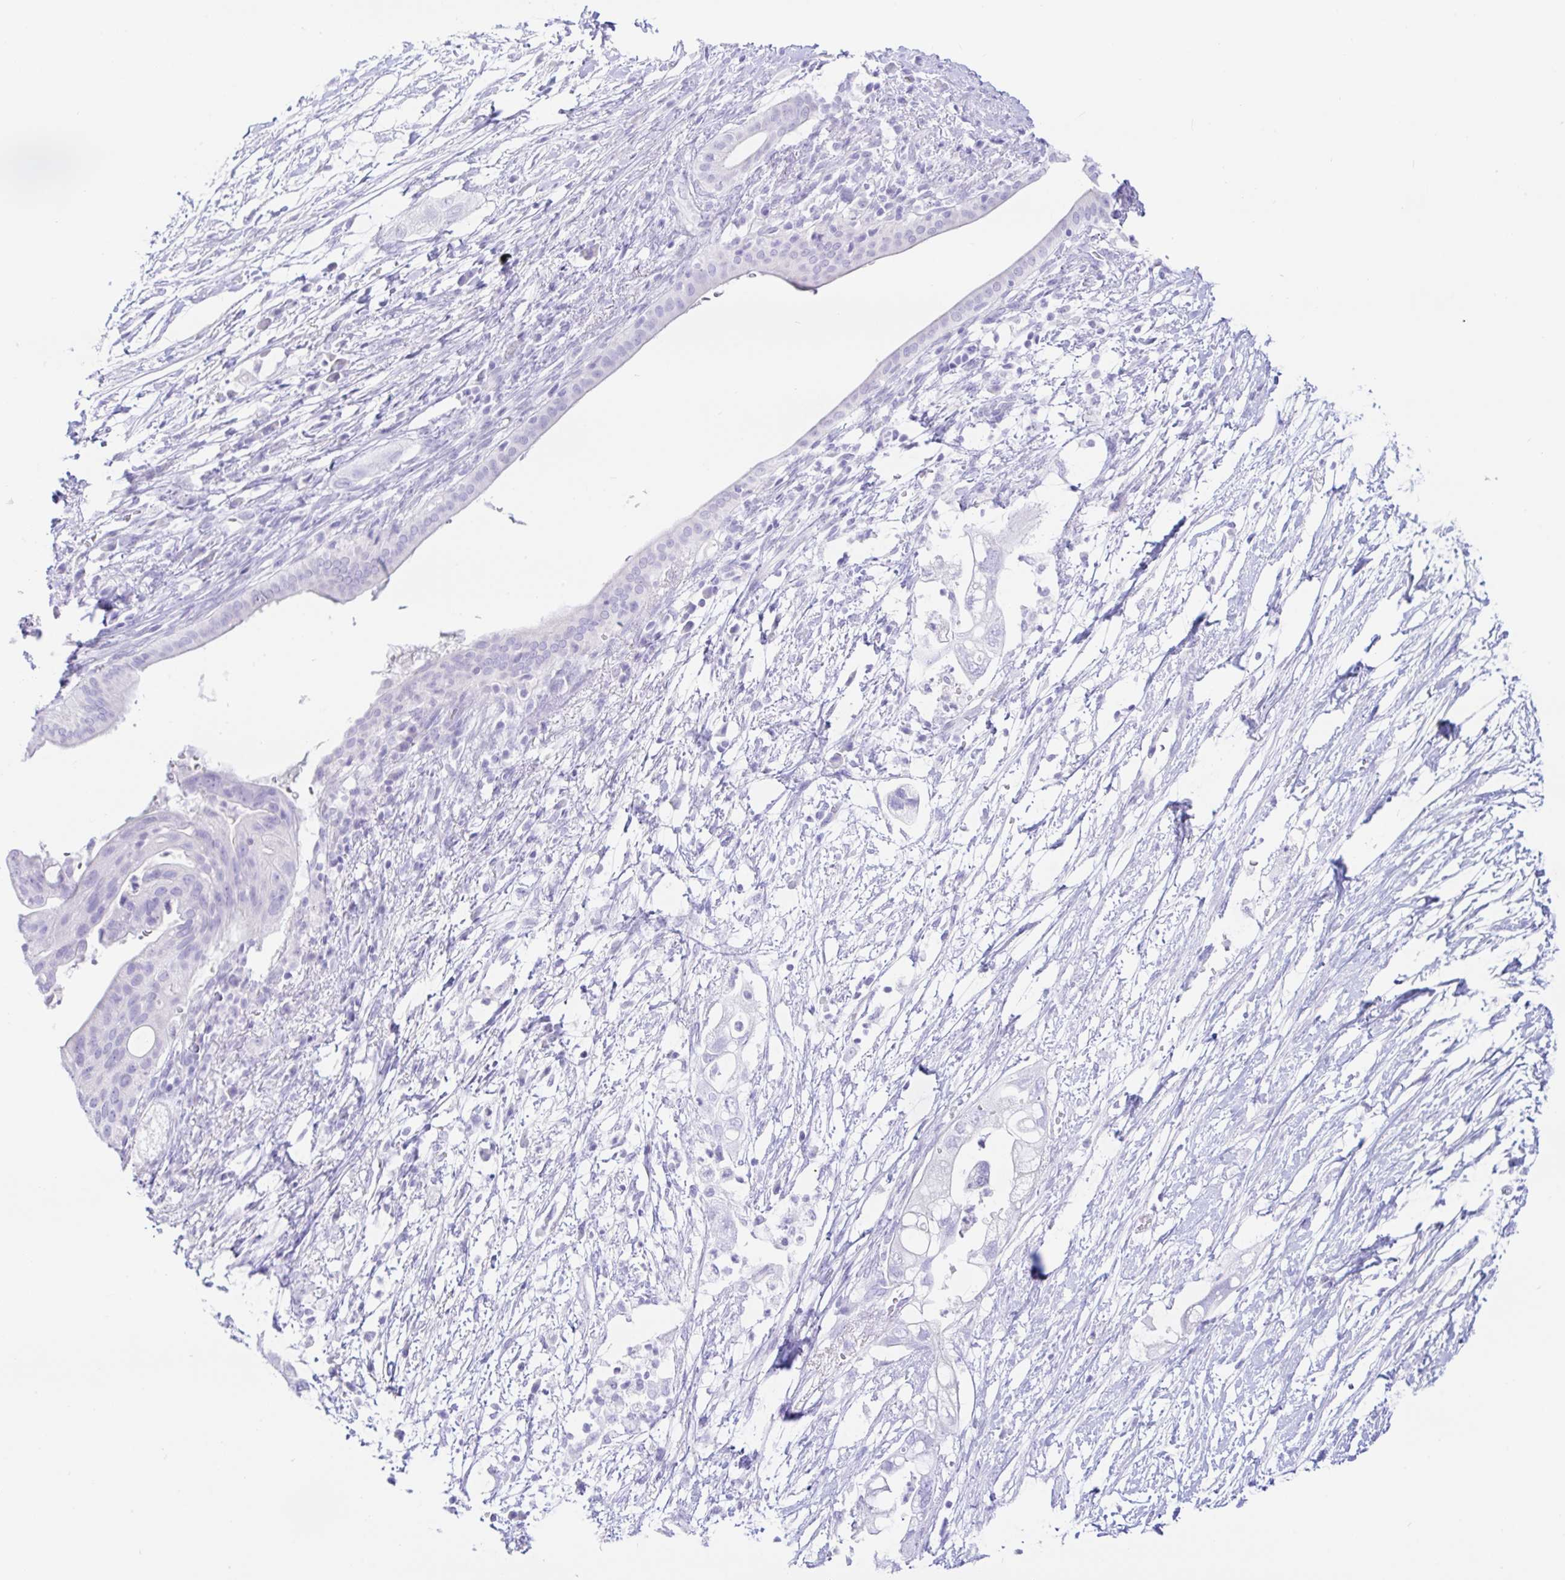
{"staining": {"intensity": "negative", "quantity": "none", "location": "none"}, "tissue": "pancreatic cancer", "cell_type": "Tumor cells", "image_type": "cancer", "snomed": [{"axis": "morphology", "description": "Adenocarcinoma, NOS"}, {"axis": "topography", "description": "Pancreas"}], "caption": "The histopathology image exhibits no staining of tumor cells in adenocarcinoma (pancreatic). (DAB (3,3'-diaminobenzidine) immunohistochemistry (IHC) with hematoxylin counter stain).", "gene": "PAX8", "patient": {"sex": "female", "age": 72}}